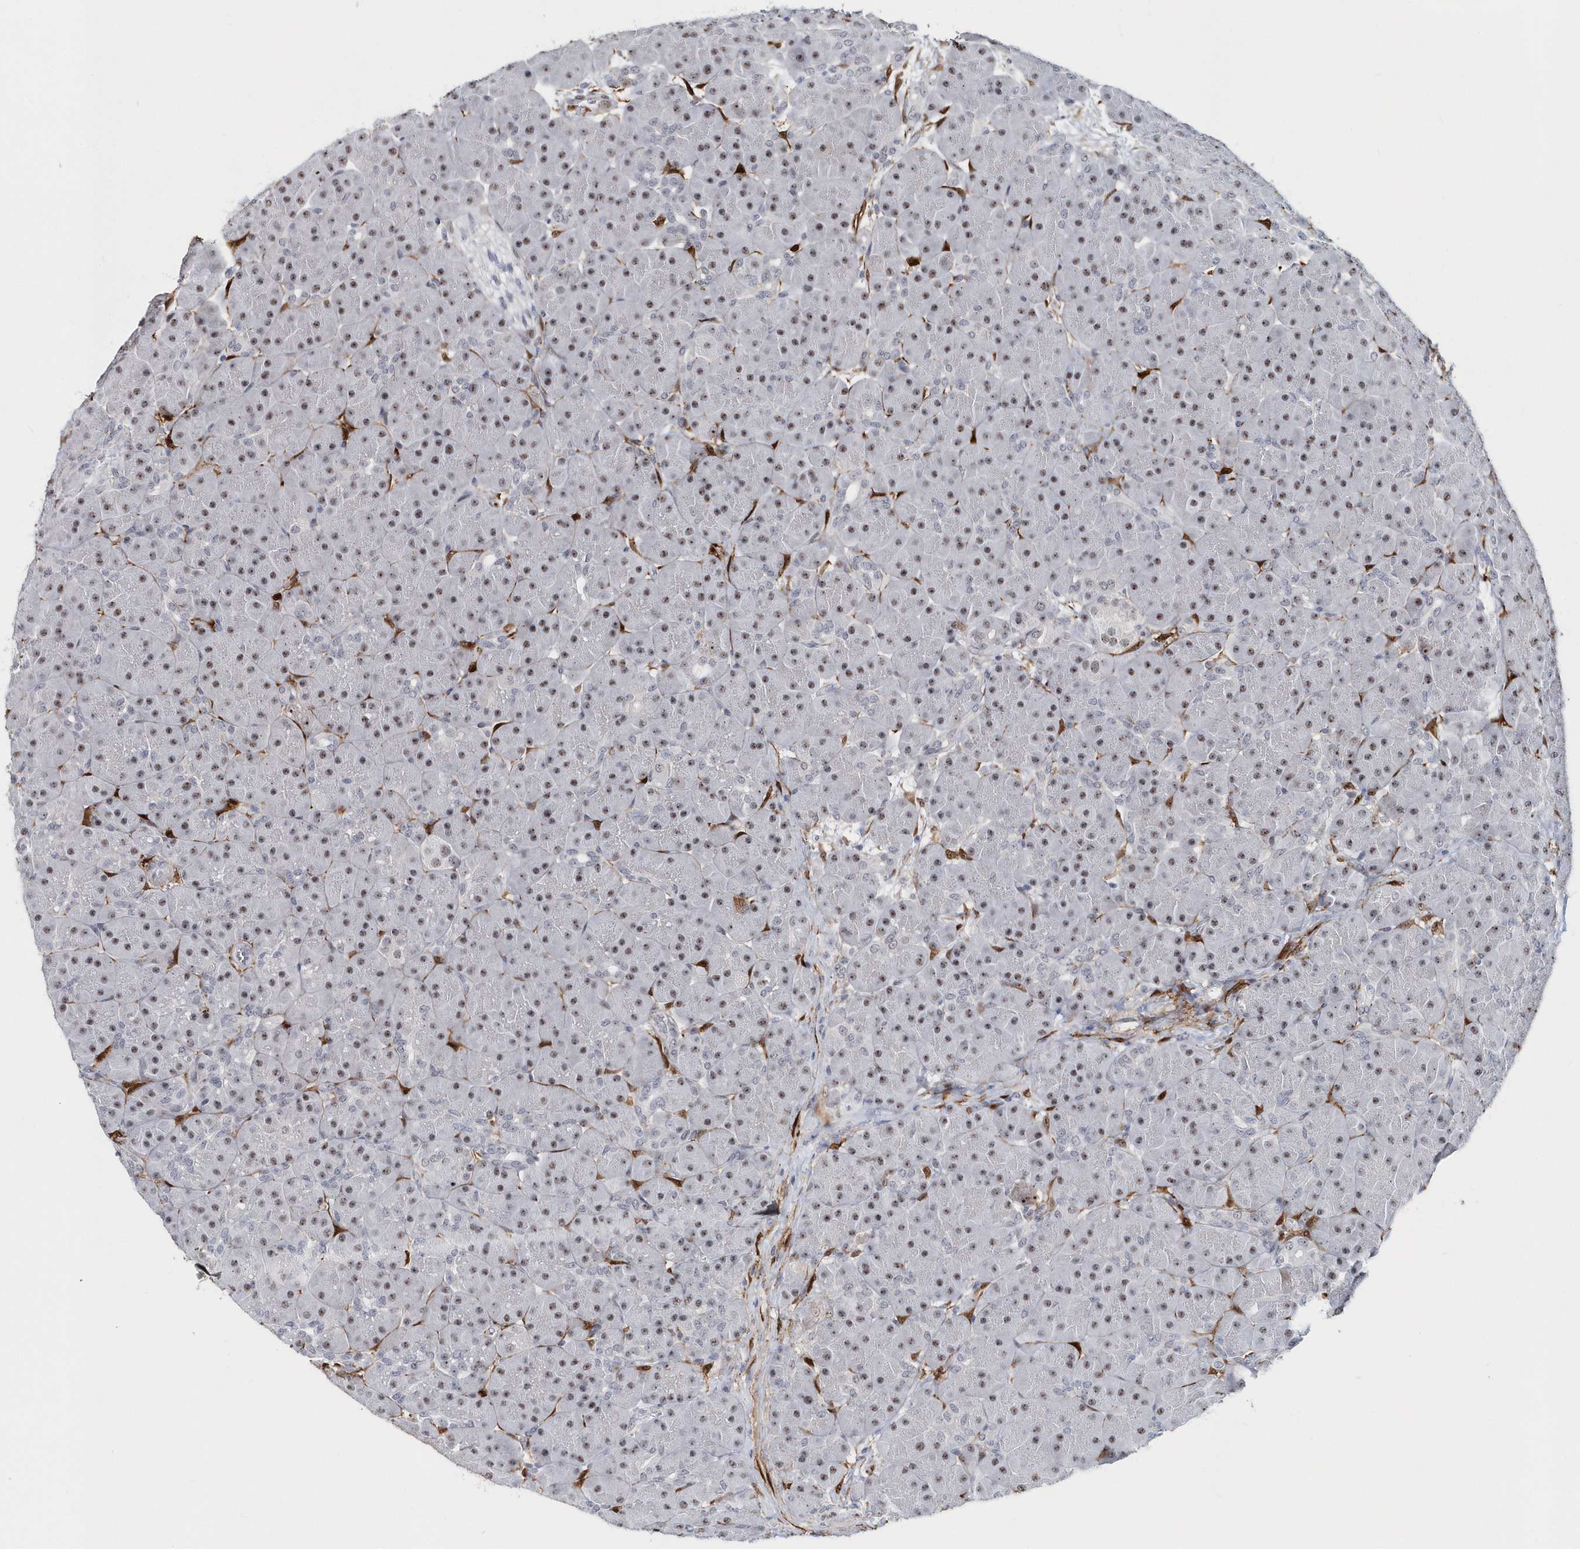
{"staining": {"intensity": "moderate", "quantity": "<25%", "location": "nuclear"}, "tissue": "pancreas", "cell_type": "Exocrine glandular cells", "image_type": "normal", "snomed": [{"axis": "morphology", "description": "Normal tissue, NOS"}, {"axis": "topography", "description": "Pancreas"}], "caption": "Brown immunohistochemical staining in unremarkable pancreas reveals moderate nuclear staining in about <25% of exocrine glandular cells. The protein of interest is shown in brown color, while the nuclei are stained blue.", "gene": "ASCL4", "patient": {"sex": "male", "age": 66}}